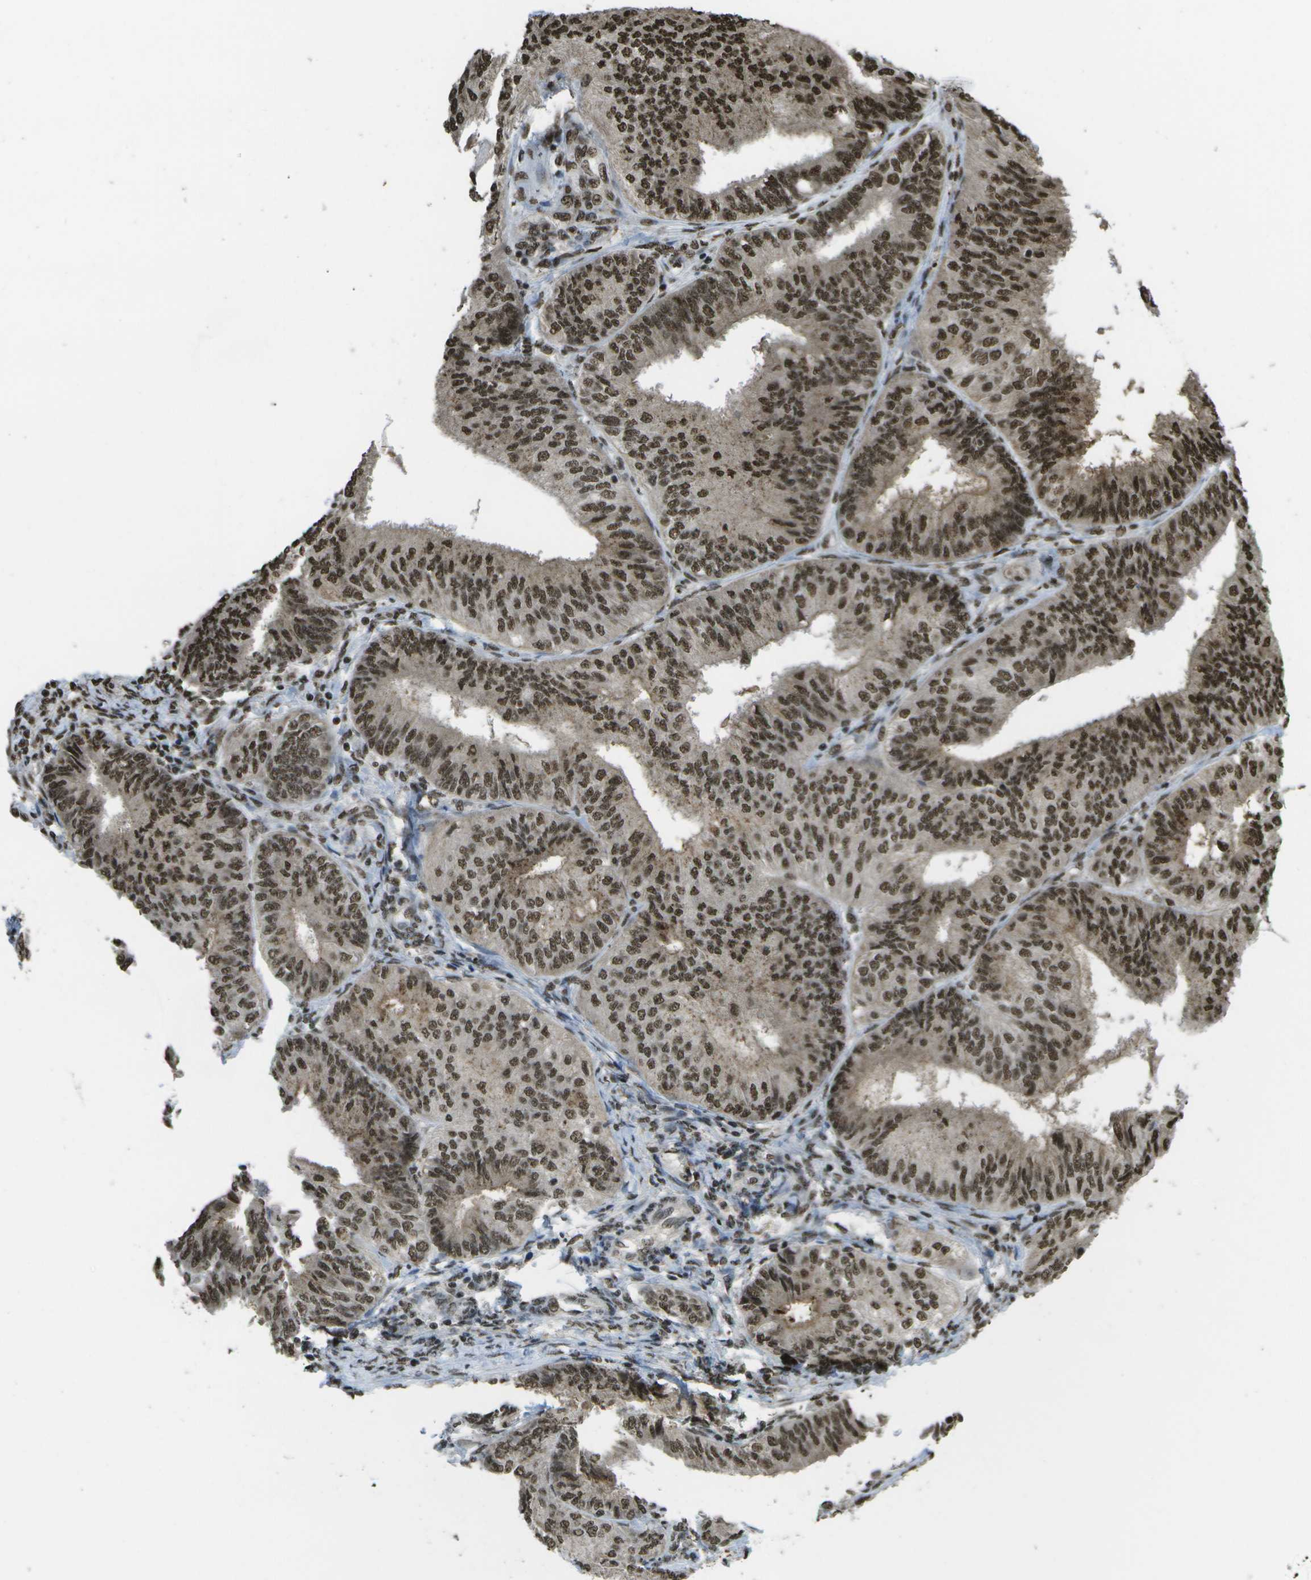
{"staining": {"intensity": "strong", "quantity": ">75%", "location": "nuclear"}, "tissue": "endometrial cancer", "cell_type": "Tumor cells", "image_type": "cancer", "snomed": [{"axis": "morphology", "description": "Adenocarcinoma, NOS"}, {"axis": "topography", "description": "Endometrium"}], "caption": "High-power microscopy captured an immunohistochemistry photomicrograph of endometrial adenocarcinoma, revealing strong nuclear staining in about >75% of tumor cells.", "gene": "SPEN", "patient": {"sex": "female", "age": 58}}